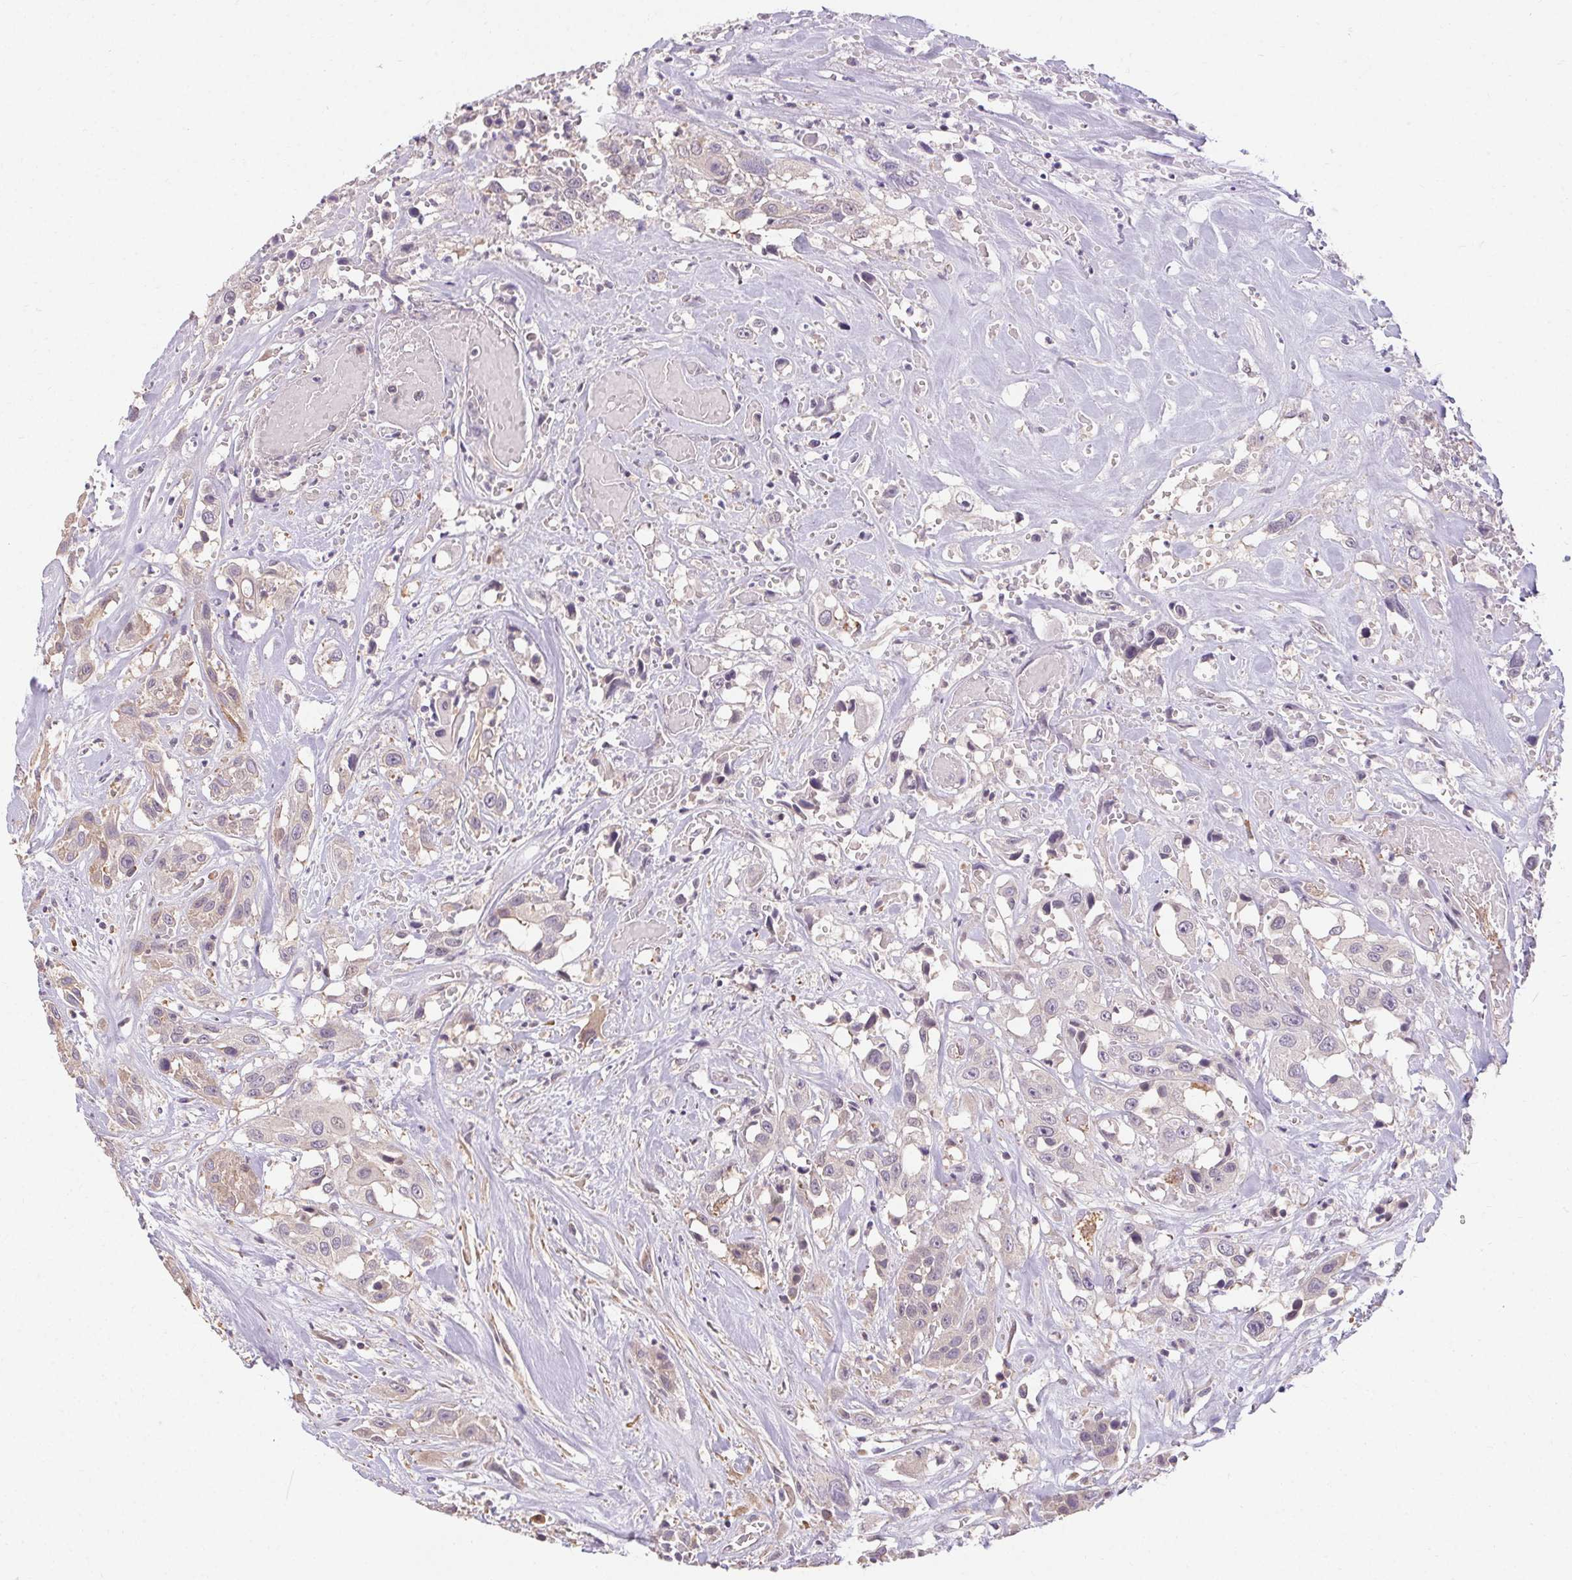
{"staining": {"intensity": "negative", "quantity": "none", "location": "none"}, "tissue": "head and neck cancer", "cell_type": "Tumor cells", "image_type": "cancer", "snomed": [{"axis": "morphology", "description": "Squamous cell carcinoma, NOS"}, {"axis": "topography", "description": "Head-Neck"}], "caption": "The micrograph reveals no significant expression in tumor cells of squamous cell carcinoma (head and neck).", "gene": "TMEM52B", "patient": {"sex": "male", "age": 57}}